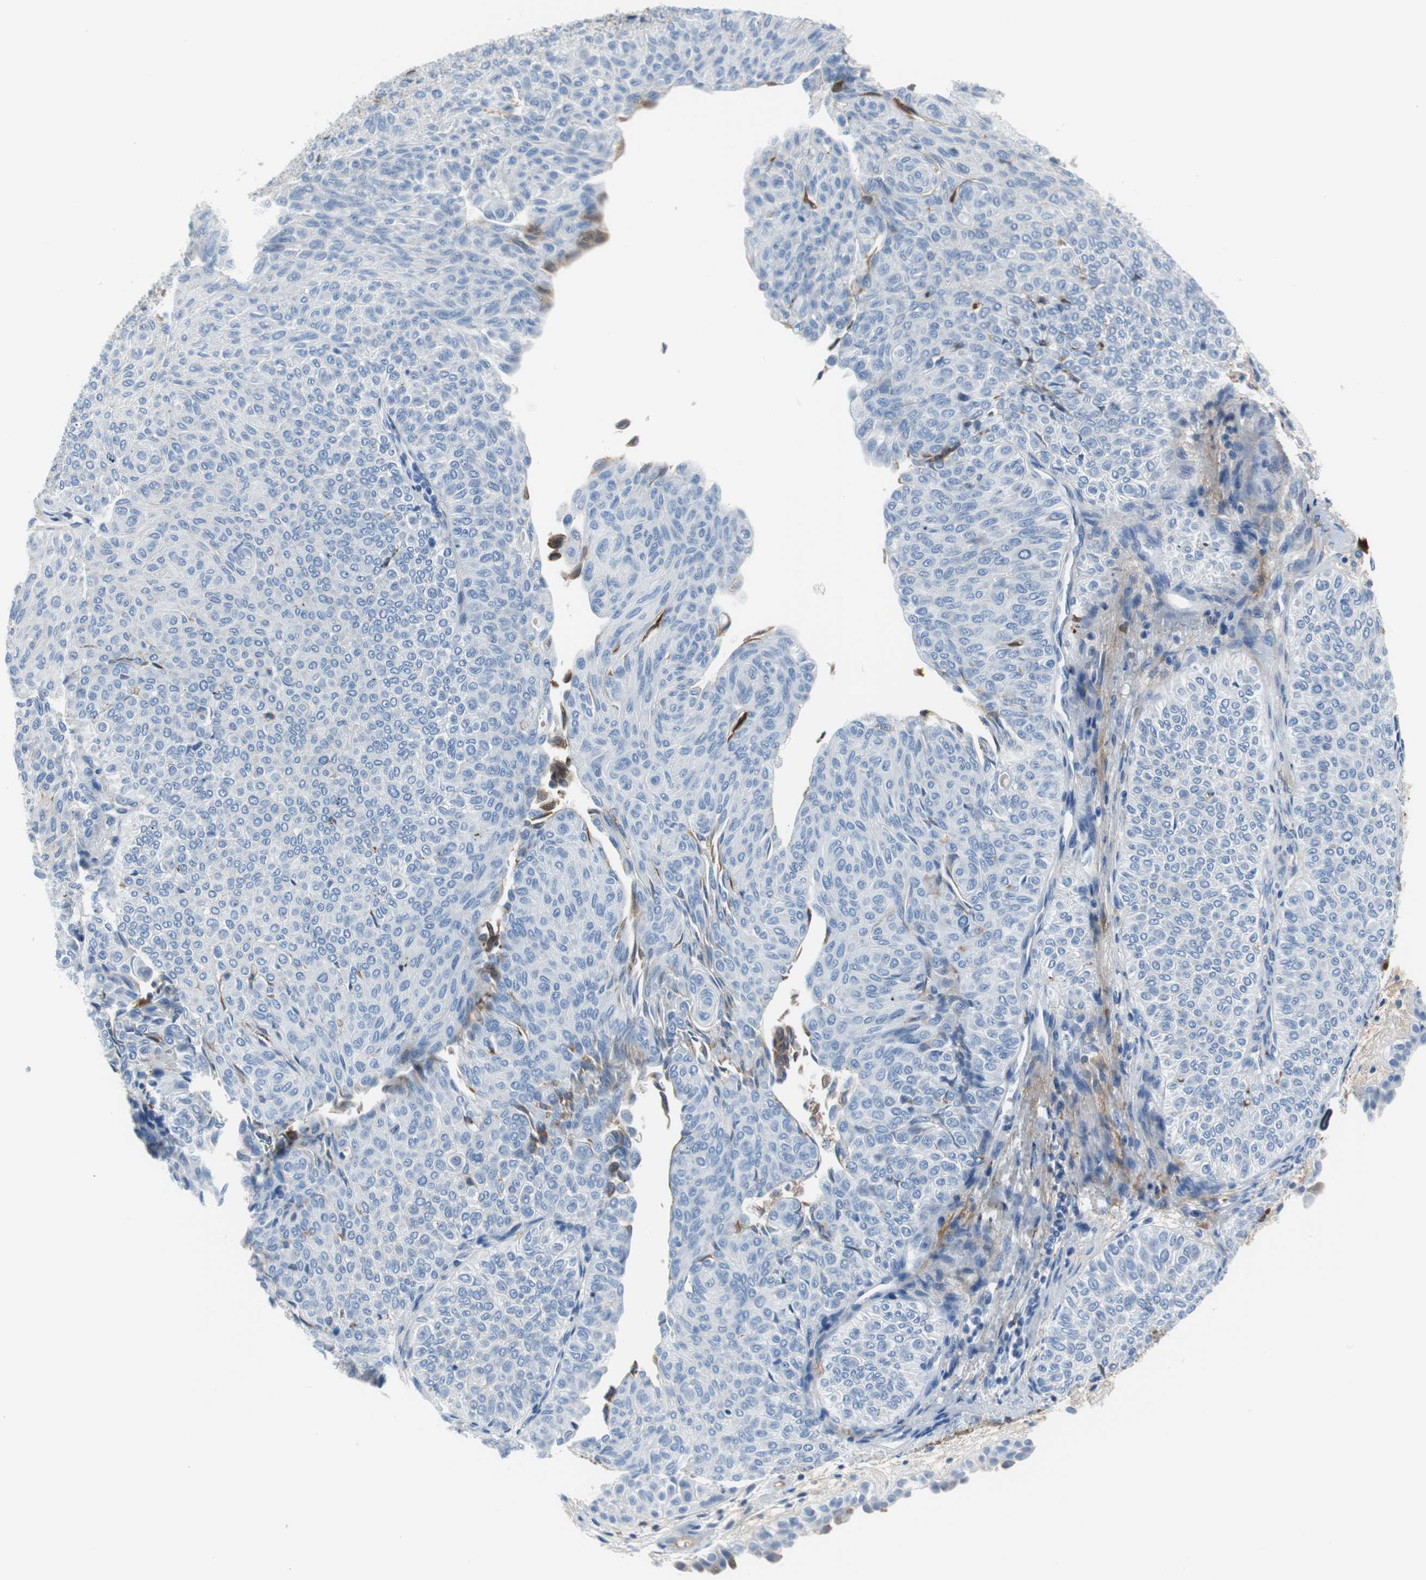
{"staining": {"intensity": "negative", "quantity": "none", "location": "none"}, "tissue": "urothelial cancer", "cell_type": "Tumor cells", "image_type": "cancer", "snomed": [{"axis": "morphology", "description": "Urothelial carcinoma, Low grade"}, {"axis": "topography", "description": "Urinary bladder"}], "caption": "The photomicrograph displays no staining of tumor cells in urothelial cancer.", "gene": "APCS", "patient": {"sex": "male", "age": 78}}